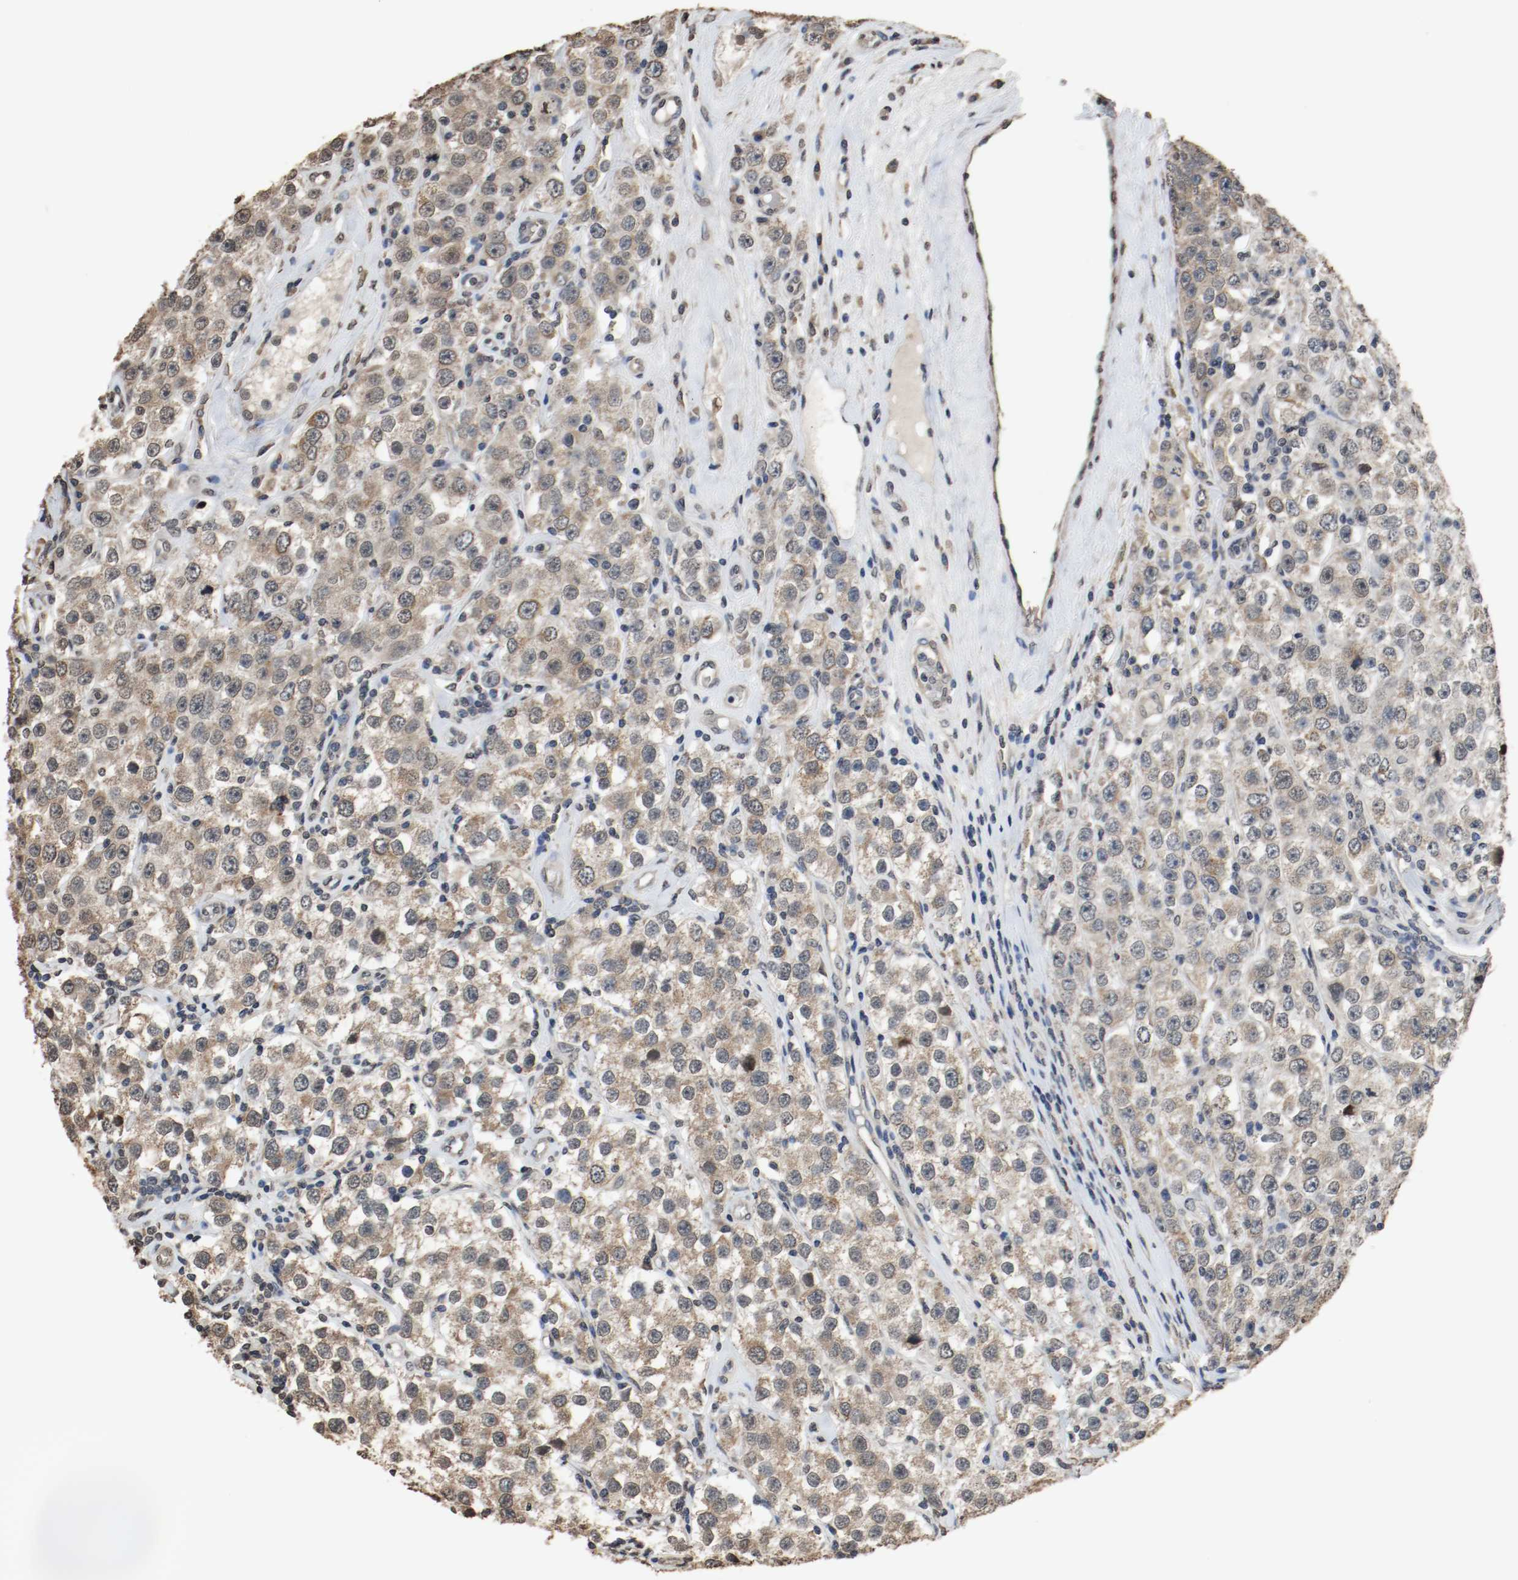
{"staining": {"intensity": "moderate", "quantity": ">75%", "location": "cytoplasmic/membranous"}, "tissue": "testis cancer", "cell_type": "Tumor cells", "image_type": "cancer", "snomed": [{"axis": "morphology", "description": "Seminoma, NOS"}, {"axis": "topography", "description": "Testis"}], "caption": "Protein staining of testis seminoma tissue exhibits moderate cytoplasmic/membranous expression in approximately >75% of tumor cells.", "gene": "RTN4", "patient": {"sex": "male", "age": 52}}